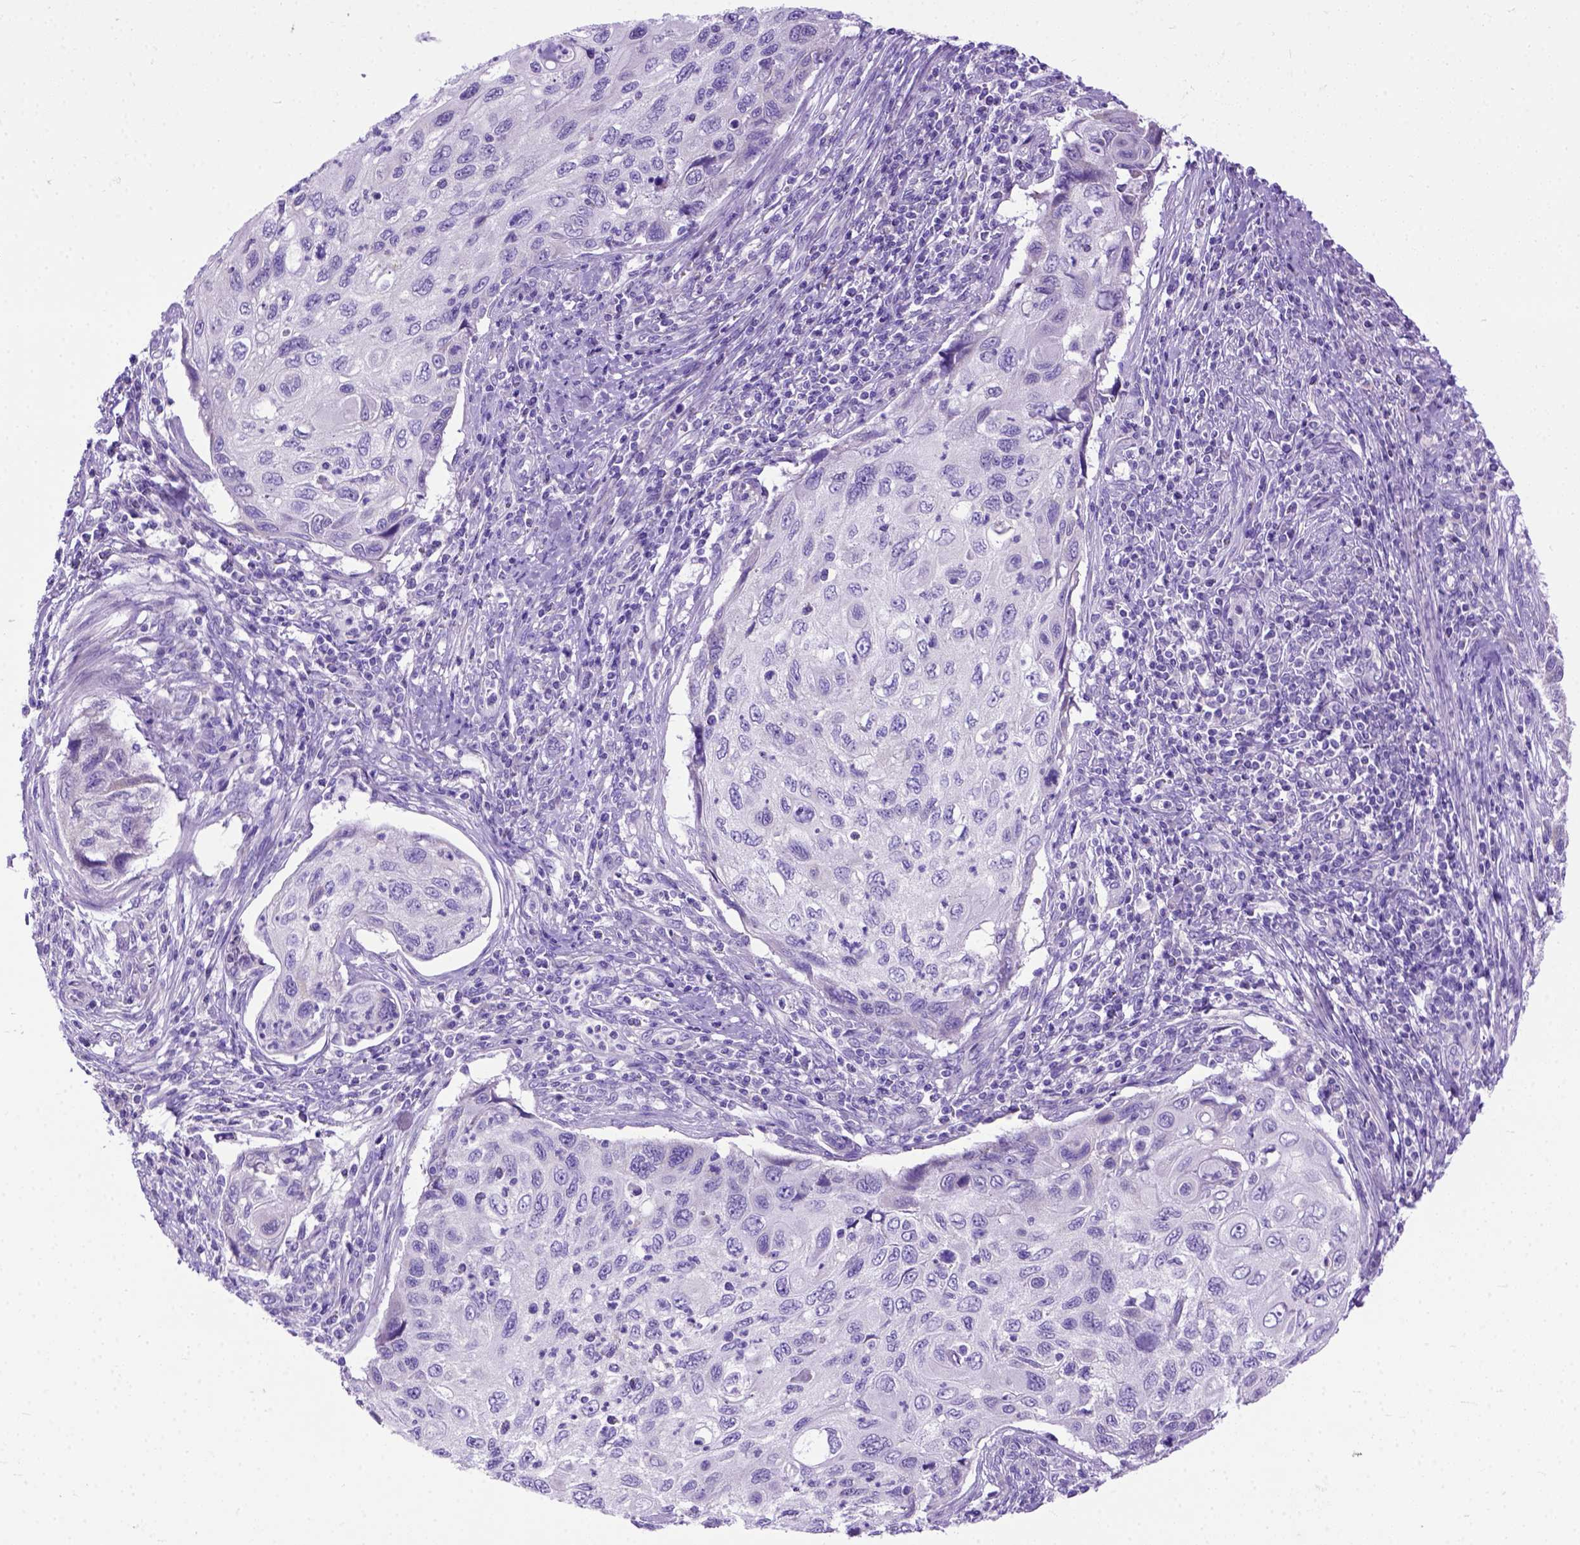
{"staining": {"intensity": "negative", "quantity": "none", "location": "none"}, "tissue": "cervical cancer", "cell_type": "Tumor cells", "image_type": "cancer", "snomed": [{"axis": "morphology", "description": "Squamous cell carcinoma, NOS"}, {"axis": "topography", "description": "Cervix"}], "caption": "IHC photomicrograph of neoplastic tissue: cervical squamous cell carcinoma stained with DAB reveals no significant protein staining in tumor cells. Brightfield microscopy of IHC stained with DAB (brown) and hematoxylin (blue), captured at high magnification.", "gene": "ODAD3", "patient": {"sex": "female", "age": 70}}